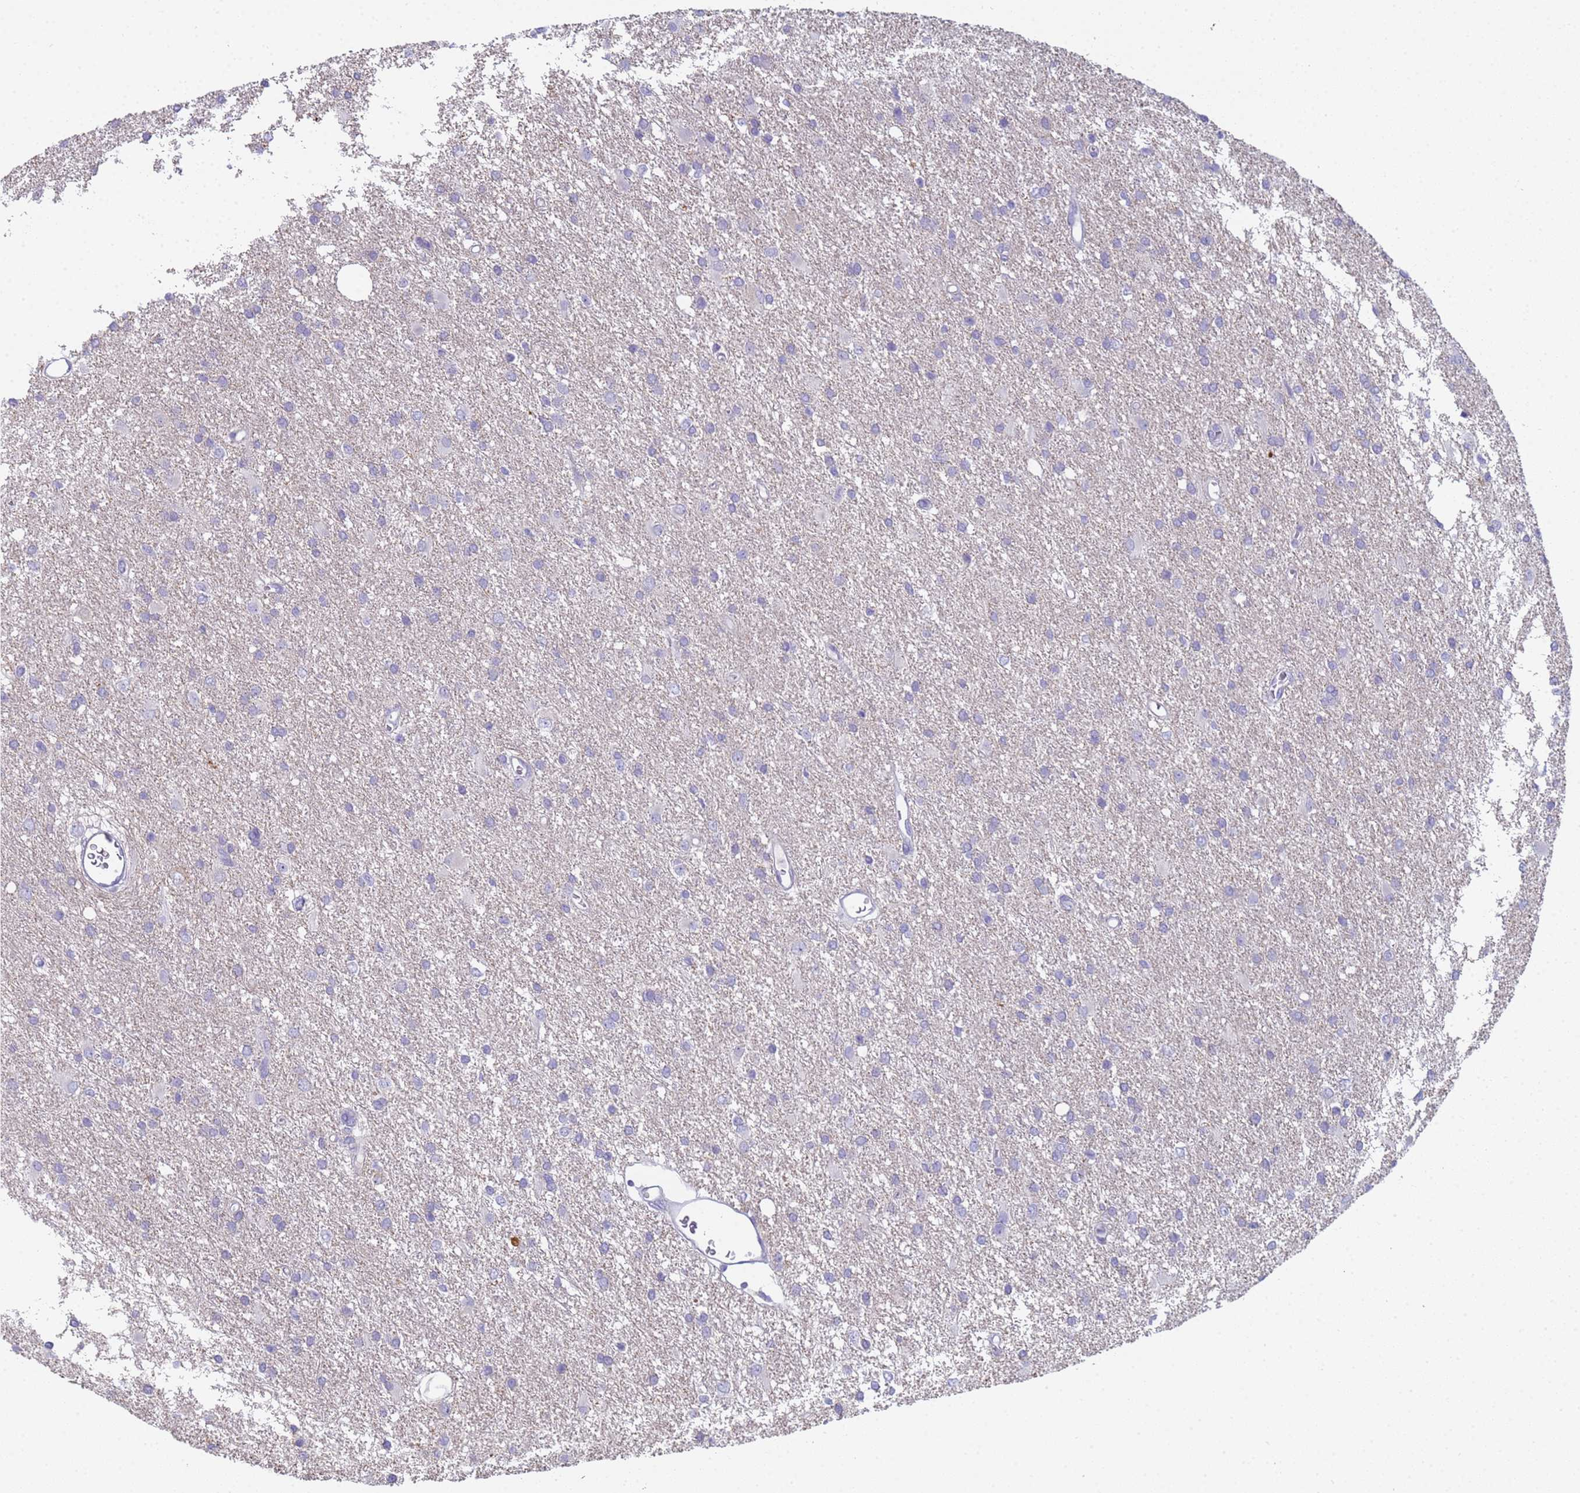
{"staining": {"intensity": "negative", "quantity": "none", "location": "none"}, "tissue": "glioma", "cell_type": "Tumor cells", "image_type": "cancer", "snomed": [{"axis": "morphology", "description": "Glioma, malignant, High grade"}, {"axis": "topography", "description": "Brain"}], "caption": "IHC of human glioma reveals no positivity in tumor cells.", "gene": "CR1", "patient": {"sex": "female", "age": 50}}